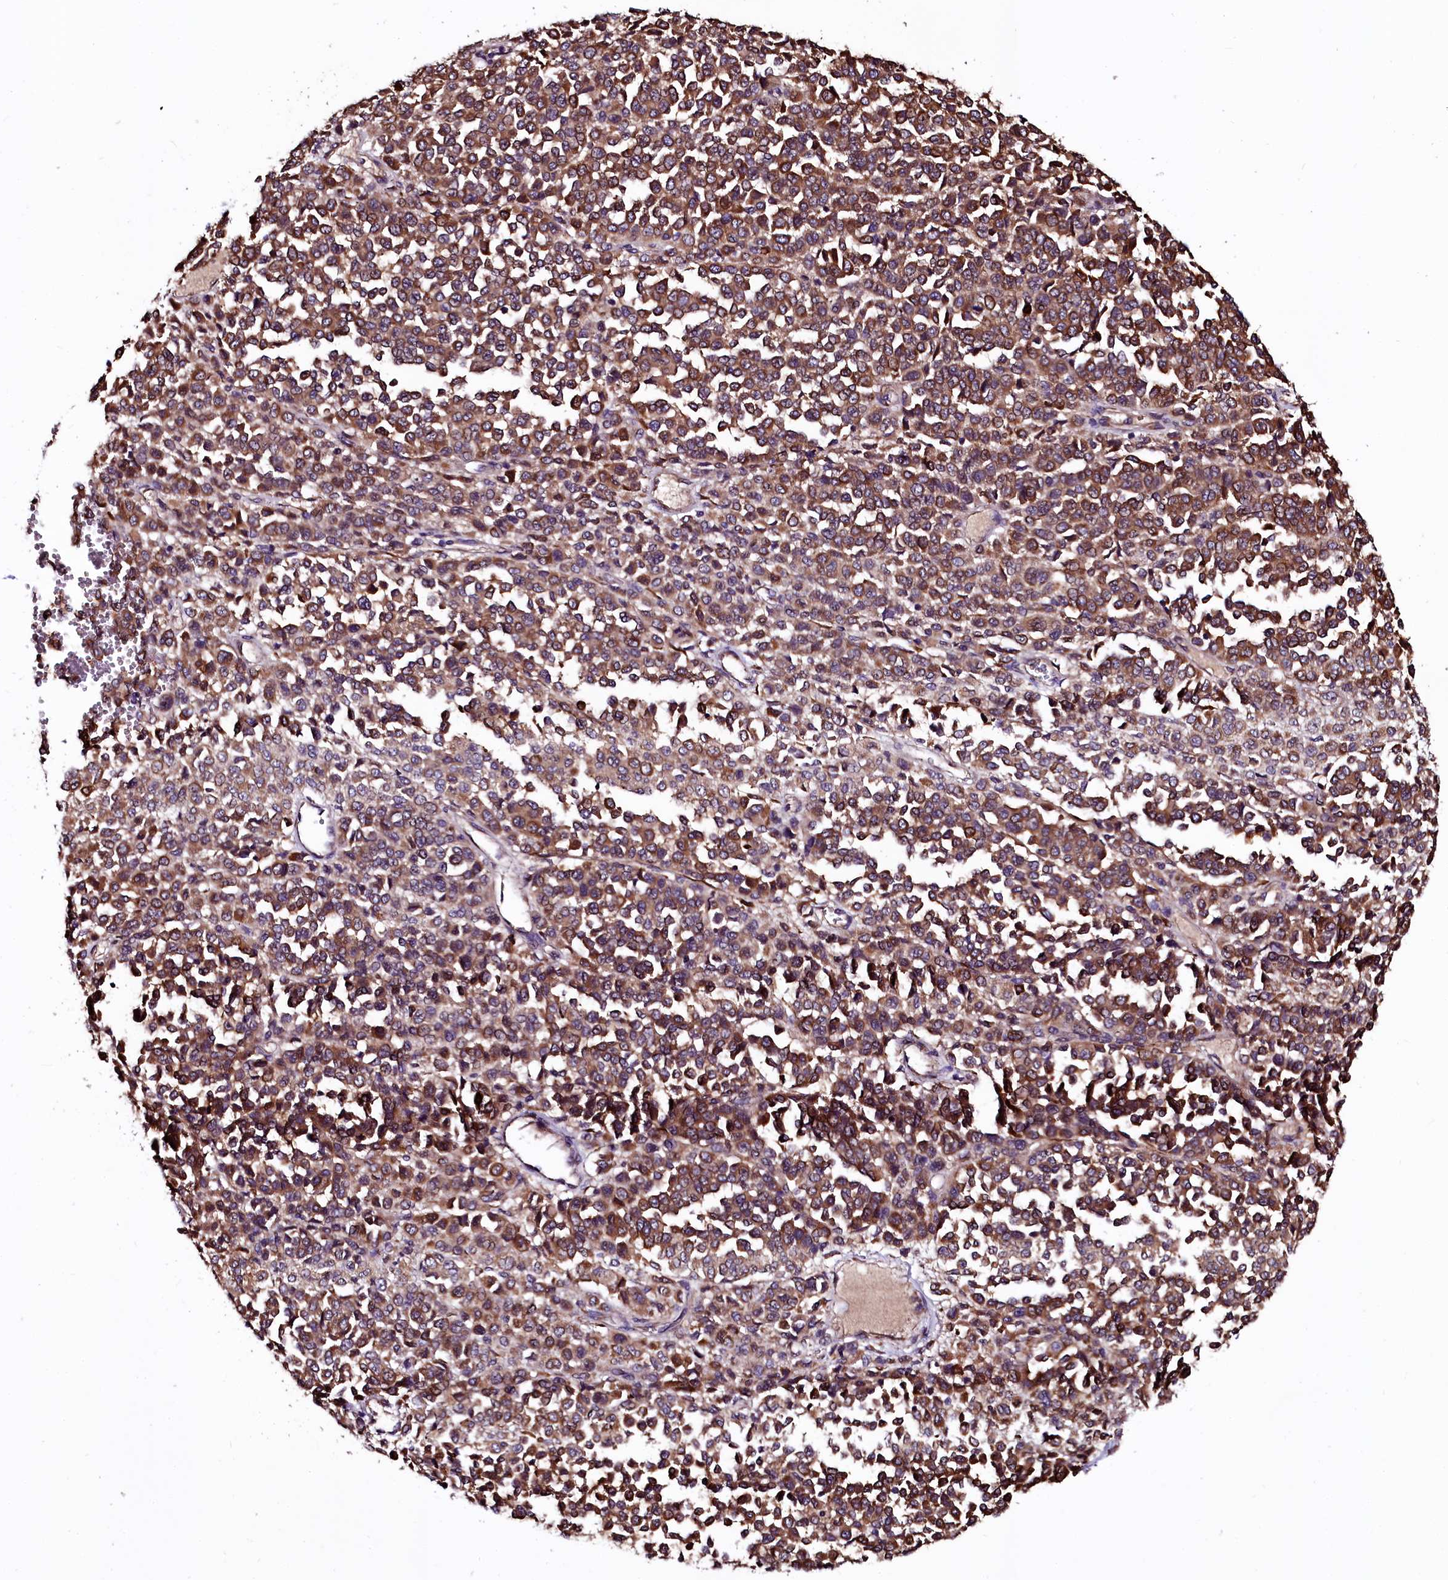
{"staining": {"intensity": "moderate", "quantity": ">75%", "location": "cytoplasmic/membranous"}, "tissue": "melanoma", "cell_type": "Tumor cells", "image_type": "cancer", "snomed": [{"axis": "morphology", "description": "Malignant melanoma, Metastatic site"}, {"axis": "topography", "description": "Pancreas"}], "caption": "This image shows IHC staining of human malignant melanoma (metastatic site), with medium moderate cytoplasmic/membranous expression in about >75% of tumor cells.", "gene": "N4BP1", "patient": {"sex": "female", "age": 30}}